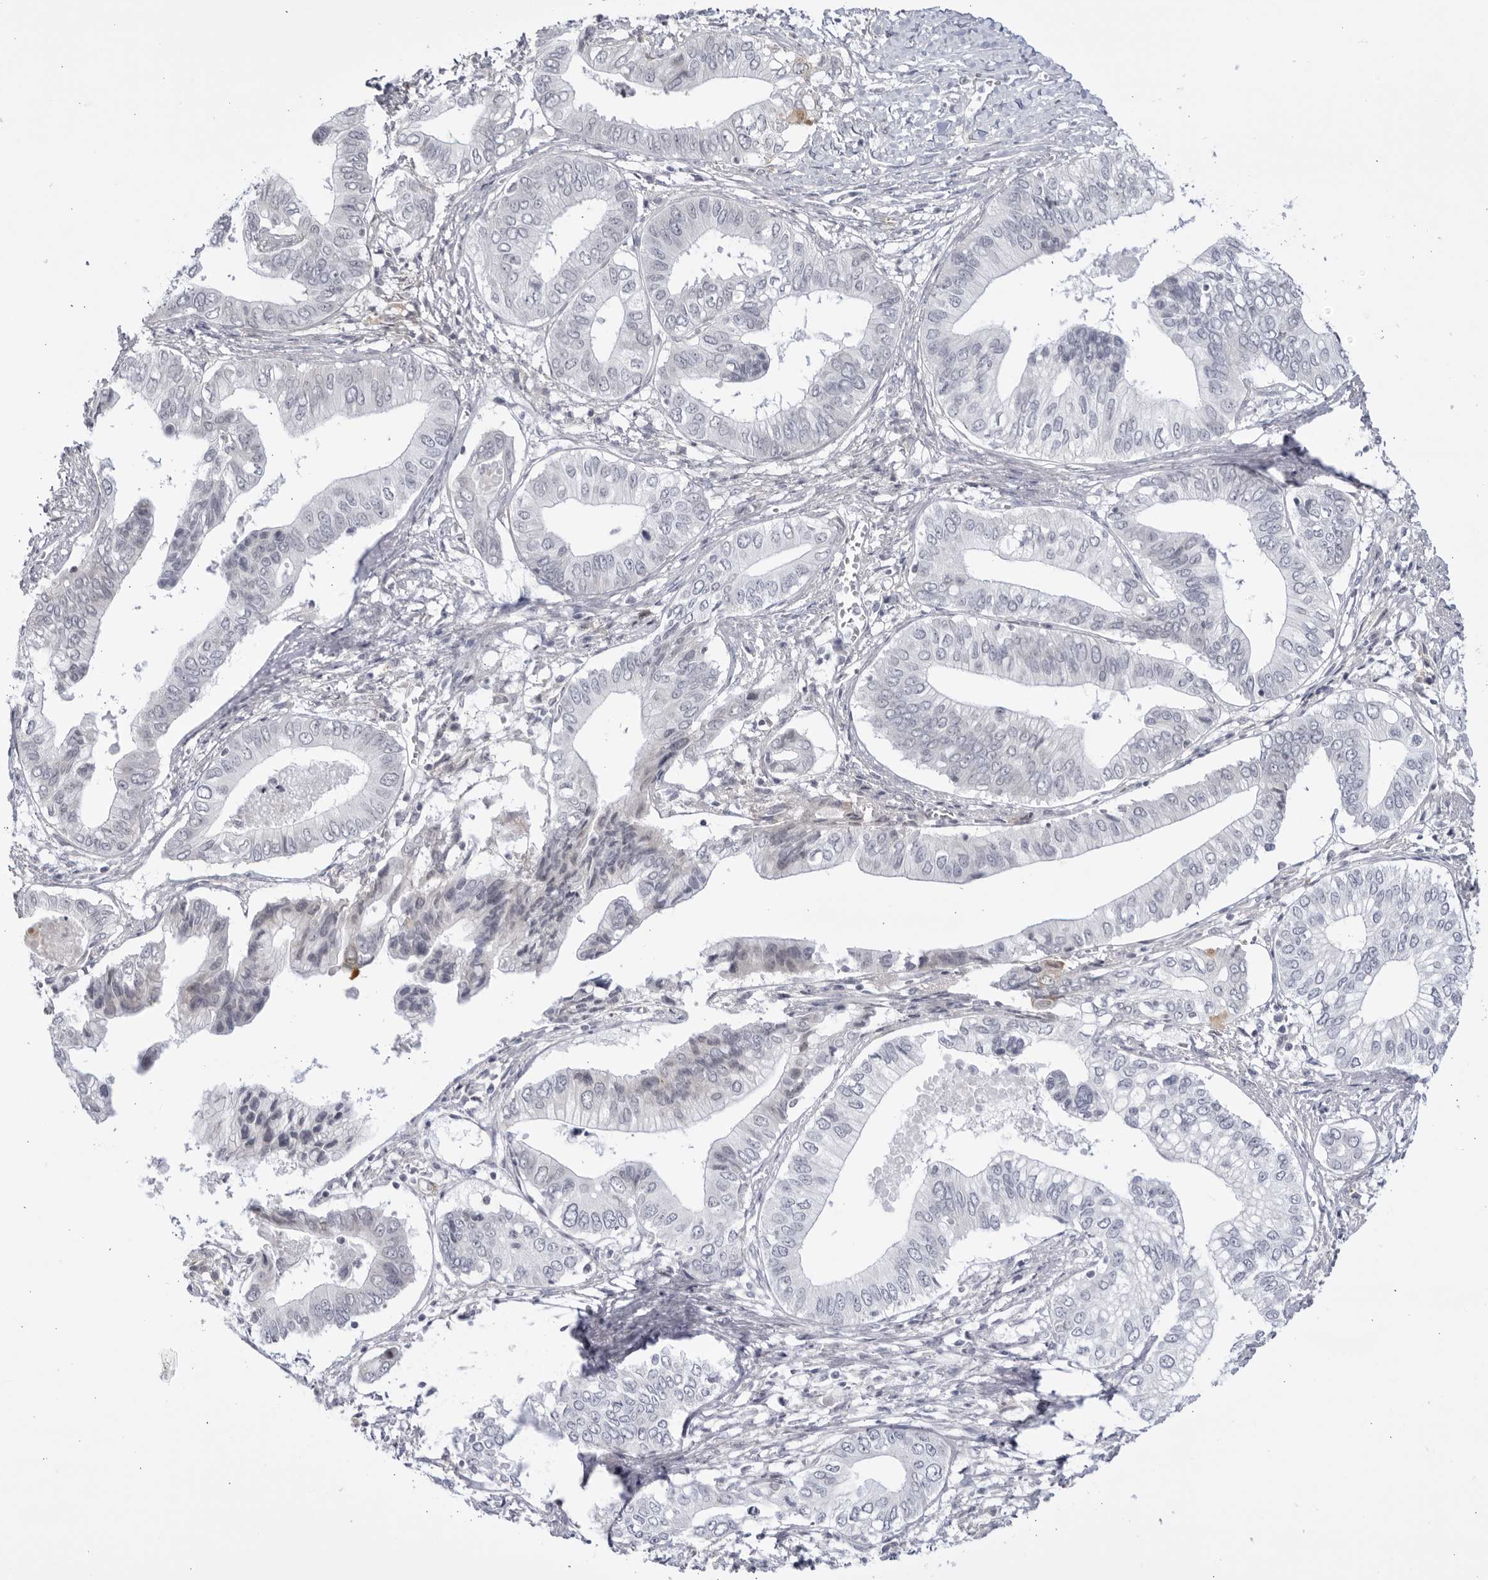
{"staining": {"intensity": "negative", "quantity": "none", "location": "none"}, "tissue": "pancreatic cancer", "cell_type": "Tumor cells", "image_type": "cancer", "snomed": [{"axis": "morphology", "description": "Normal tissue, NOS"}, {"axis": "morphology", "description": "Adenocarcinoma, NOS"}, {"axis": "topography", "description": "Pancreas"}, {"axis": "topography", "description": "Peripheral nerve tissue"}], "caption": "Pancreatic cancer was stained to show a protein in brown. There is no significant positivity in tumor cells.", "gene": "CNBD1", "patient": {"sex": "male", "age": 59}}